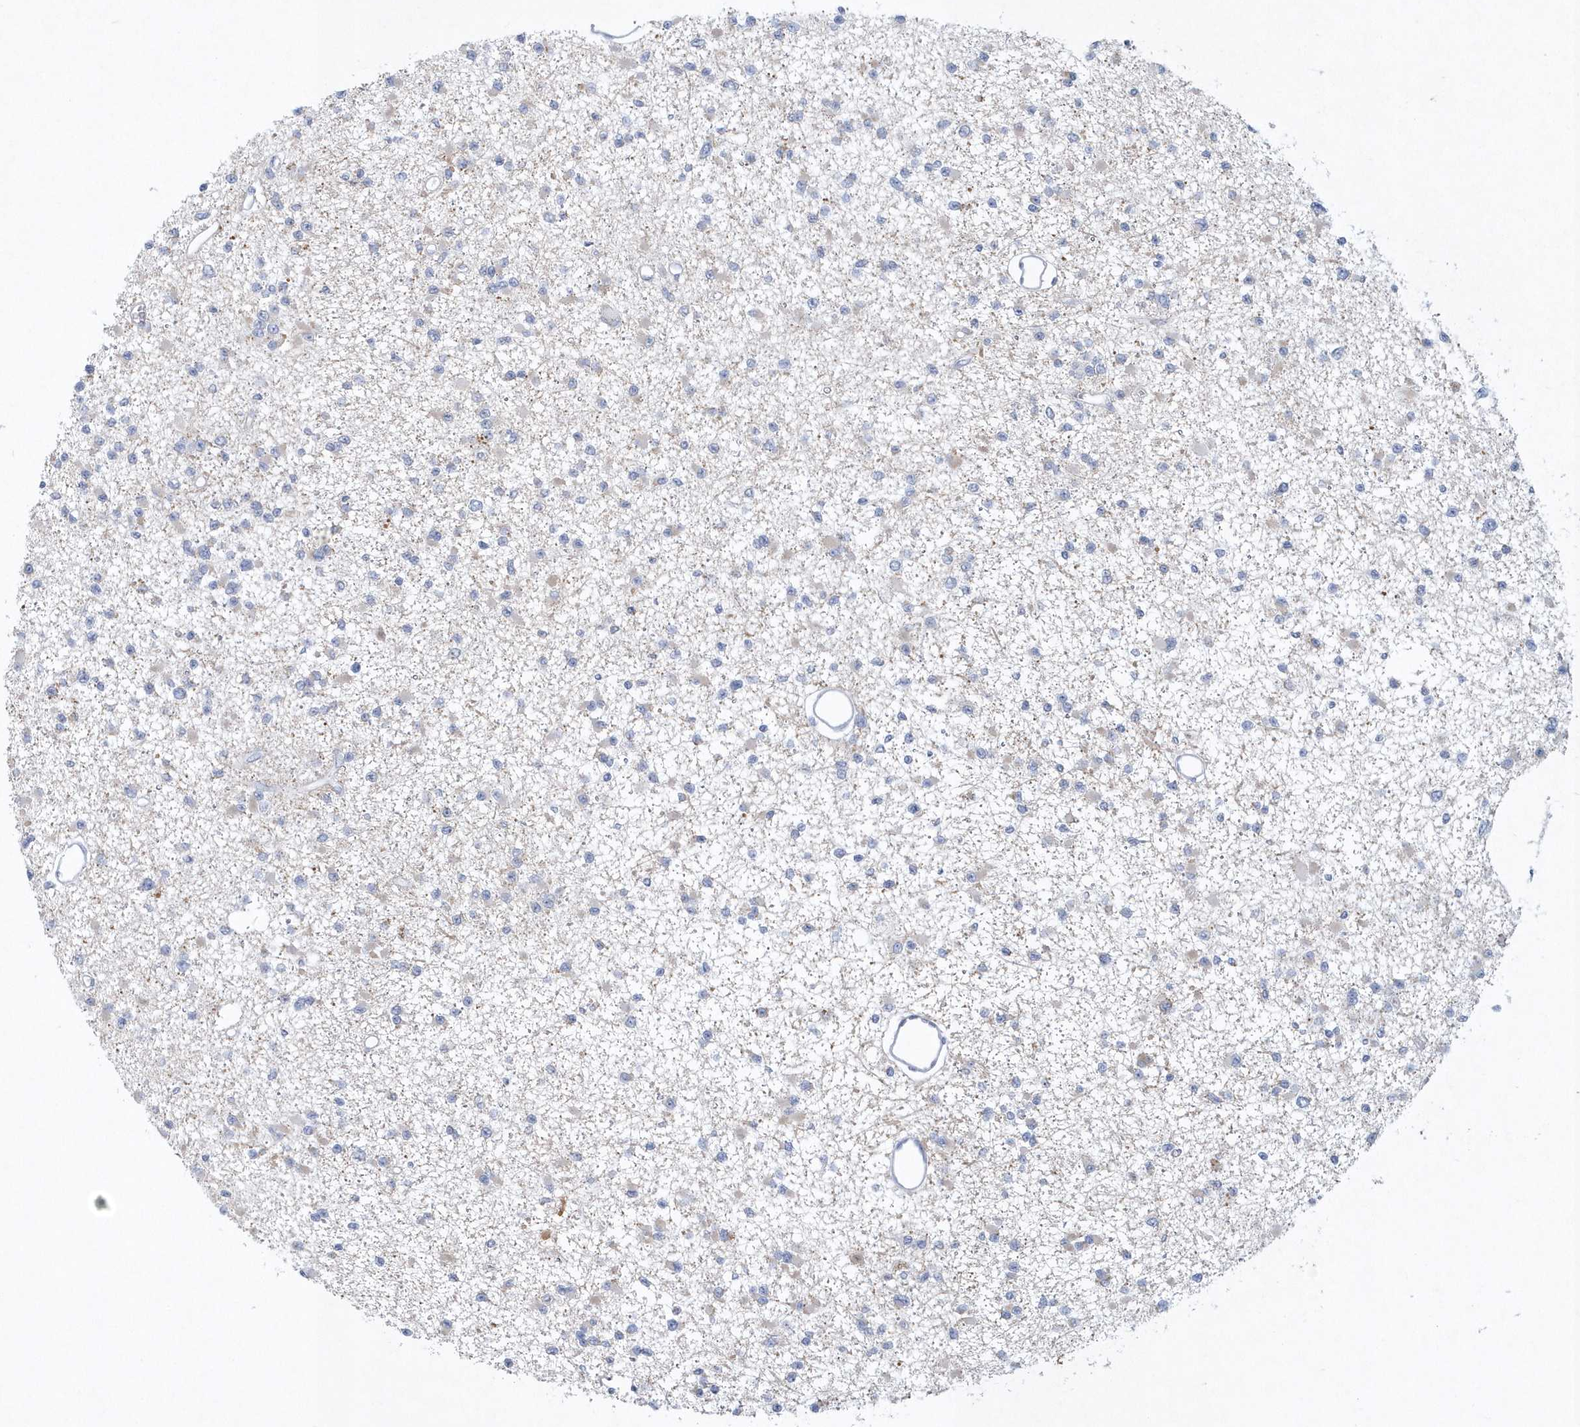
{"staining": {"intensity": "negative", "quantity": "none", "location": "none"}, "tissue": "glioma", "cell_type": "Tumor cells", "image_type": "cancer", "snomed": [{"axis": "morphology", "description": "Glioma, malignant, Low grade"}, {"axis": "topography", "description": "Brain"}], "caption": "Immunohistochemical staining of human glioma shows no significant staining in tumor cells.", "gene": "NIPAL1", "patient": {"sex": "female", "age": 22}}